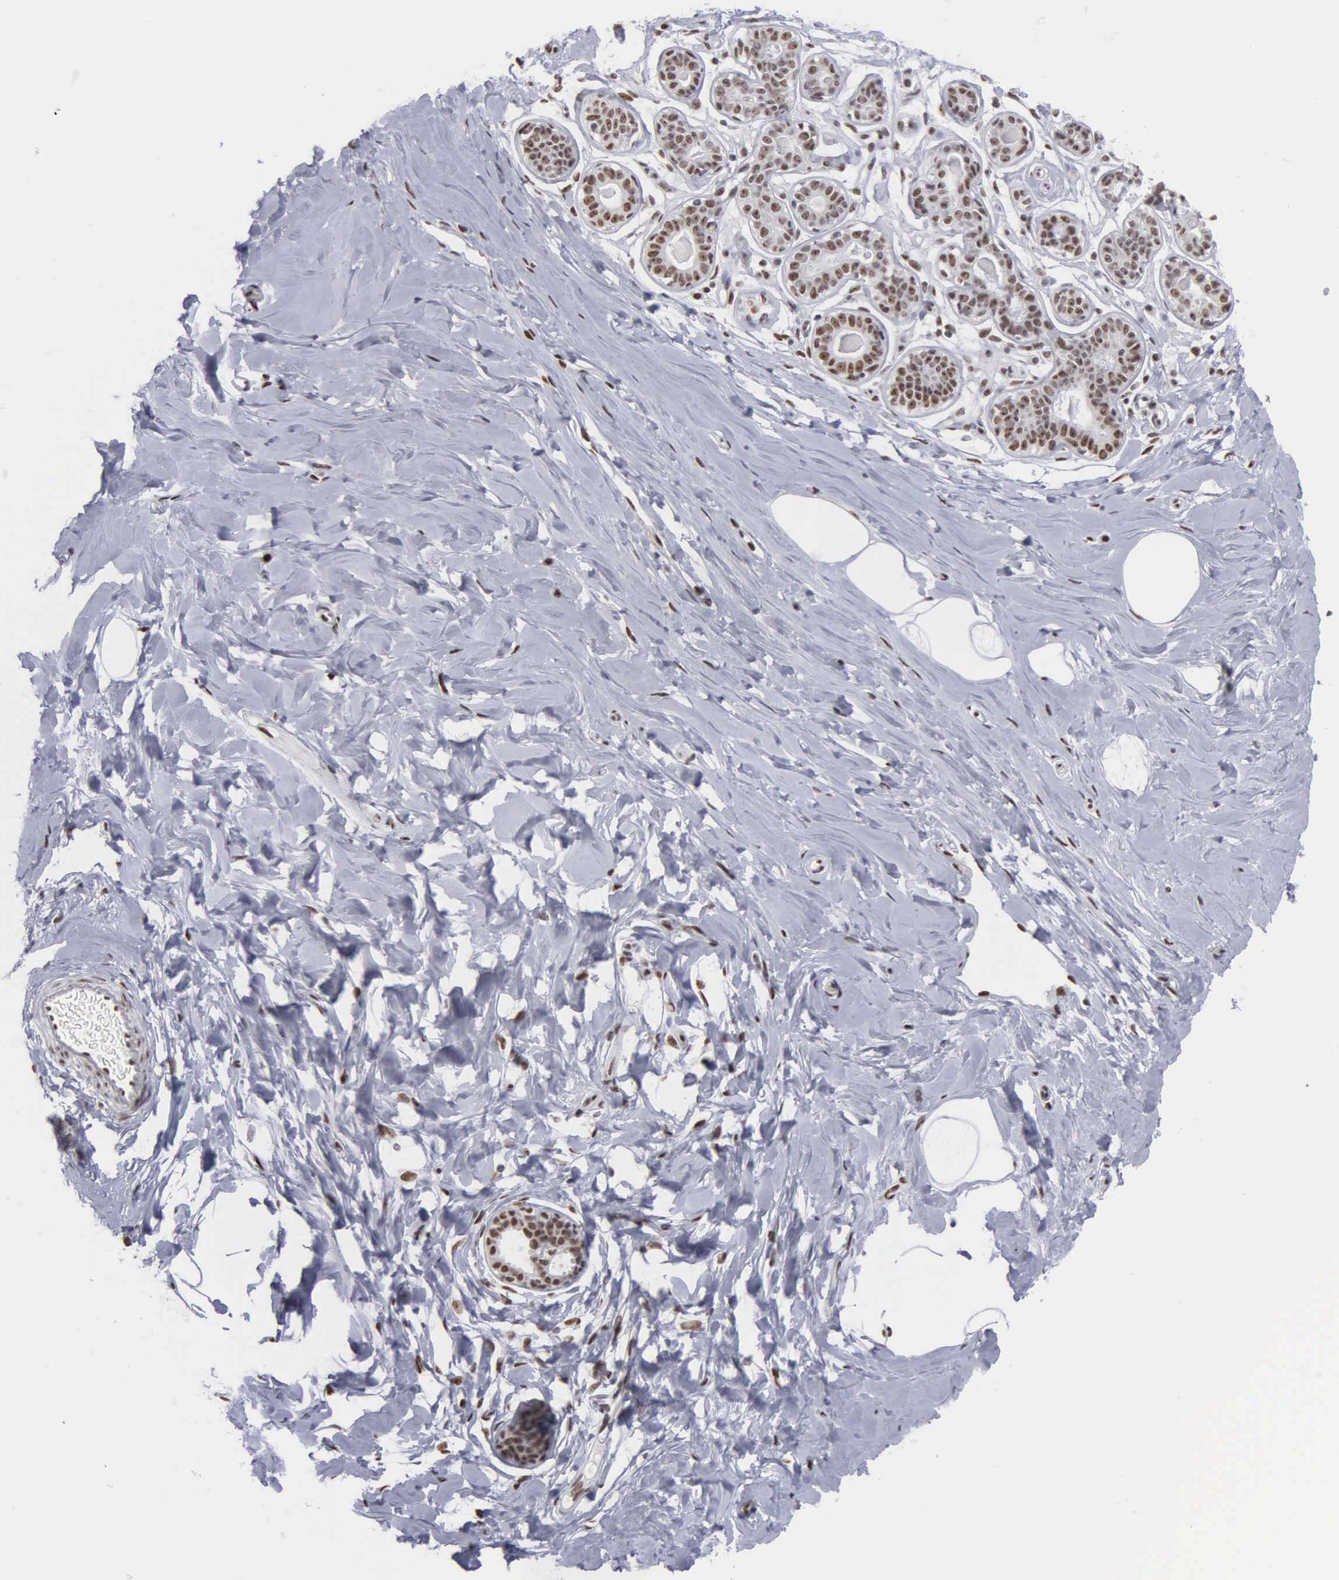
{"staining": {"intensity": "moderate", "quantity": ">75%", "location": "nuclear"}, "tissue": "breast", "cell_type": "Adipocytes", "image_type": "normal", "snomed": [{"axis": "morphology", "description": "Normal tissue, NOS"}, {"axis": "topography", "description": "Breast"}], "caption": "High-magnification brightfield microscopy of benign breast stained with DAB (3,3'-diaminobenzidine) (brown) and counterstained with hematoxylin (blue). adipocytes exhibit moderate nuclear staining is present in about>75% of cells.", "gene": "KIAA0586", "patient": {"sex": "female", "age": 44}}